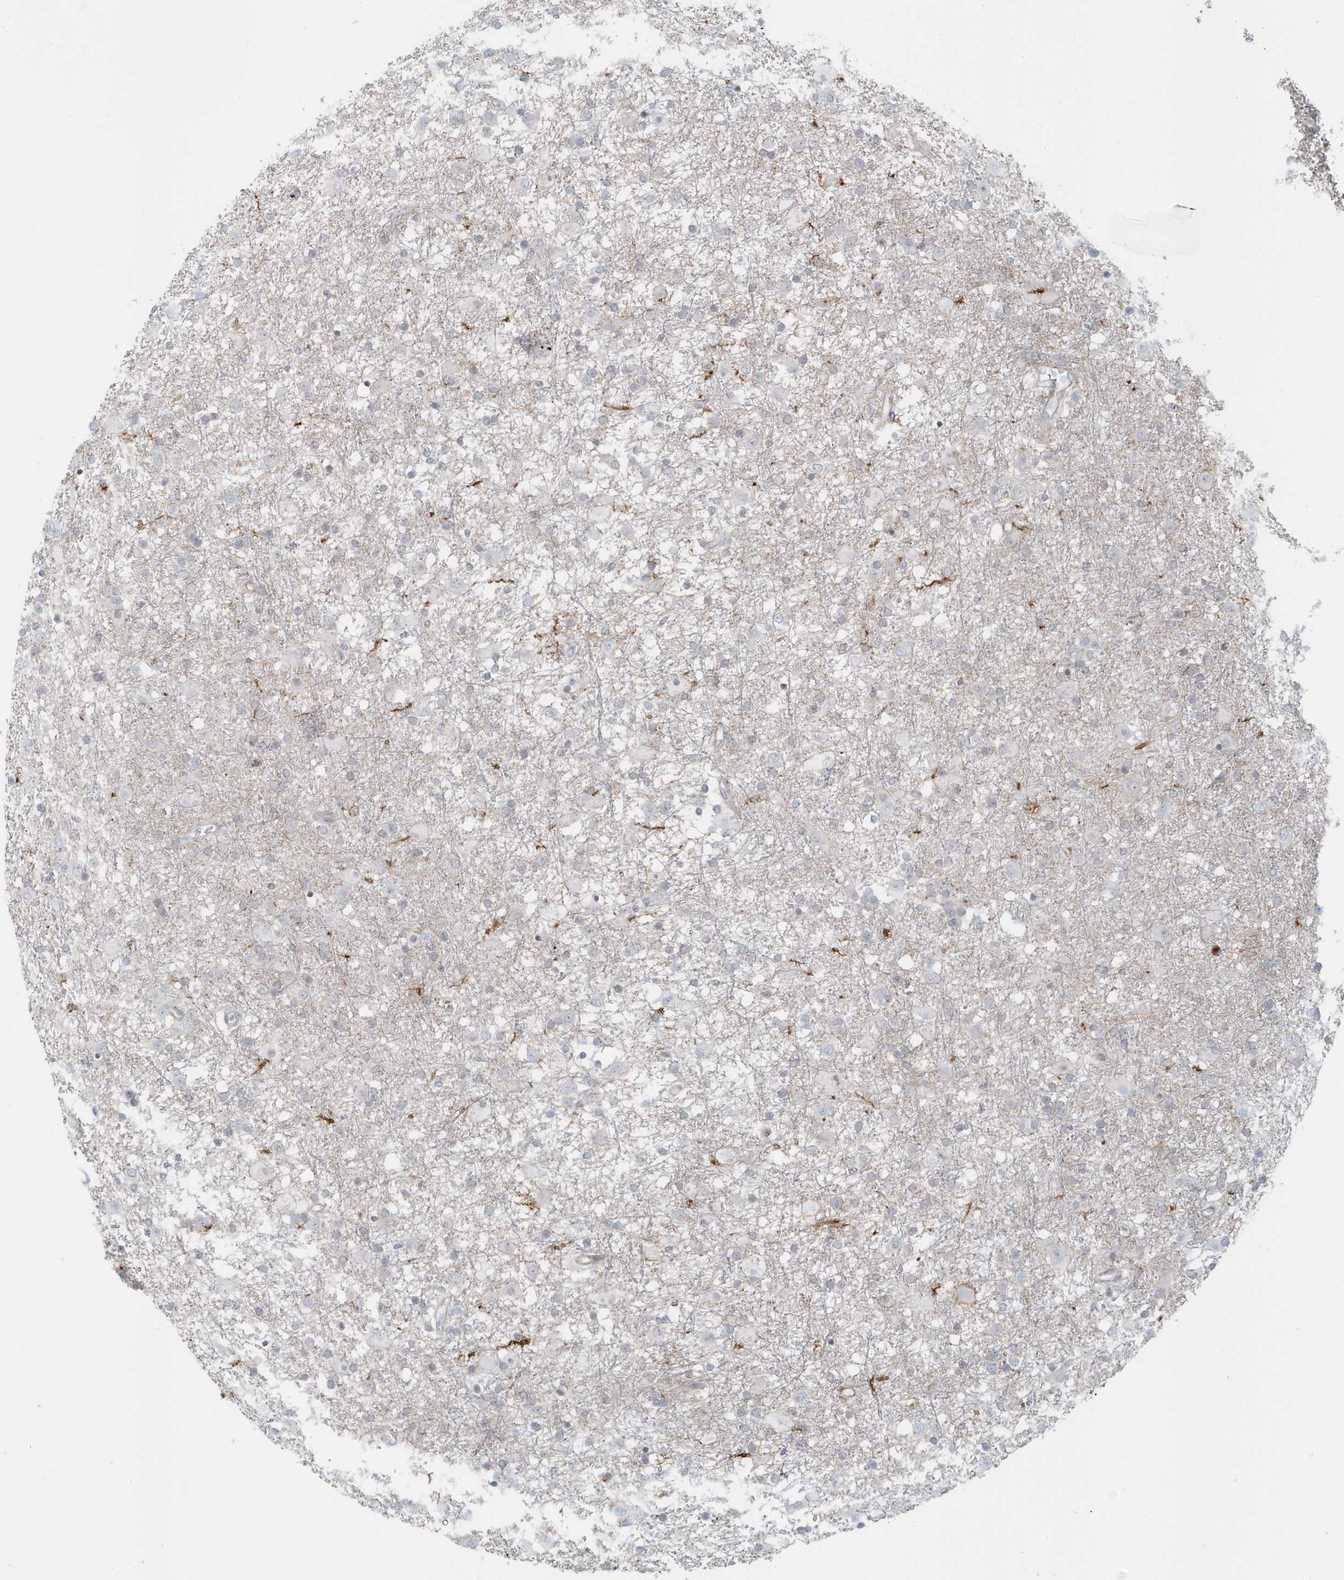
{"staining": {"intensity": "negative", "quantity": "none", "location": "none"}, "tissue": "glioma", "cell_type": "Tumor cells", "image_type": "cancer", "snomed": [{"axis": "morphology", "description": "Glioma, malignant, Low grade"}, {"axis": "topography", "description": "Brain"}], "caption": "The photomicrograph shows no staining of tumor cells in glioma.", "gene": "CACNB2", "patient": {"sex": "male", "age": 65}}